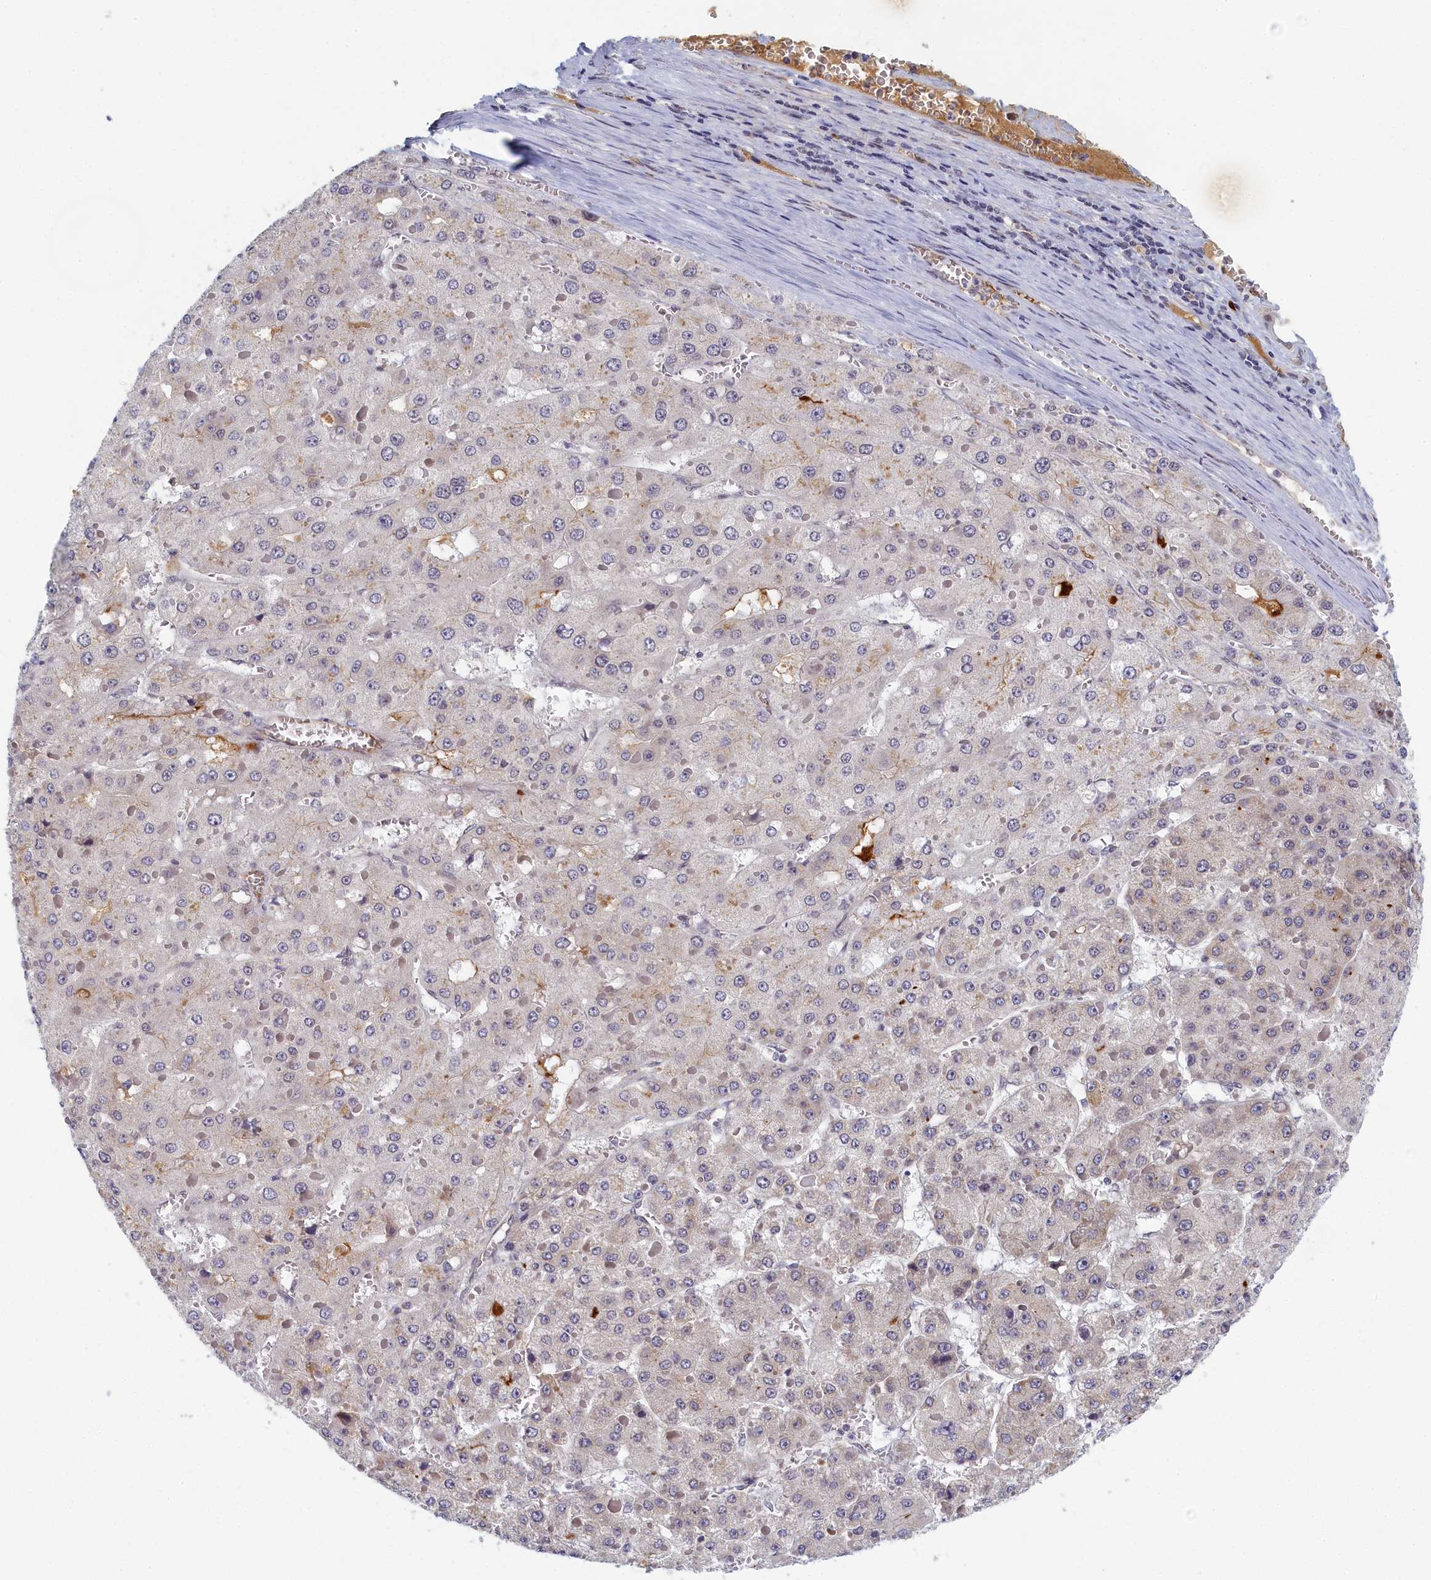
{"staining": {"intensity": "weak", "quantity": "<25%", "location": "cytoplasmic/membranous"}, "tissue": "liver cancer", "cell_type": "Tumor cells", "image_type": "cancer", "snomed": [{"axis": "morphology", "description": "Carcinoma, Hepatocellular, NOS"}, {"axis": "topography", "description": "Liver"}], "caption": "Immunohistochemistry of hepatocellular carcinoma (liver) shows no staining in tumor cells. The staining is performed using DAB brown chromogen with nuclei counter-stained in using hematoxylin.", "gene": "DNAJC17", "patient": {"sex": "female", "age": 73}}